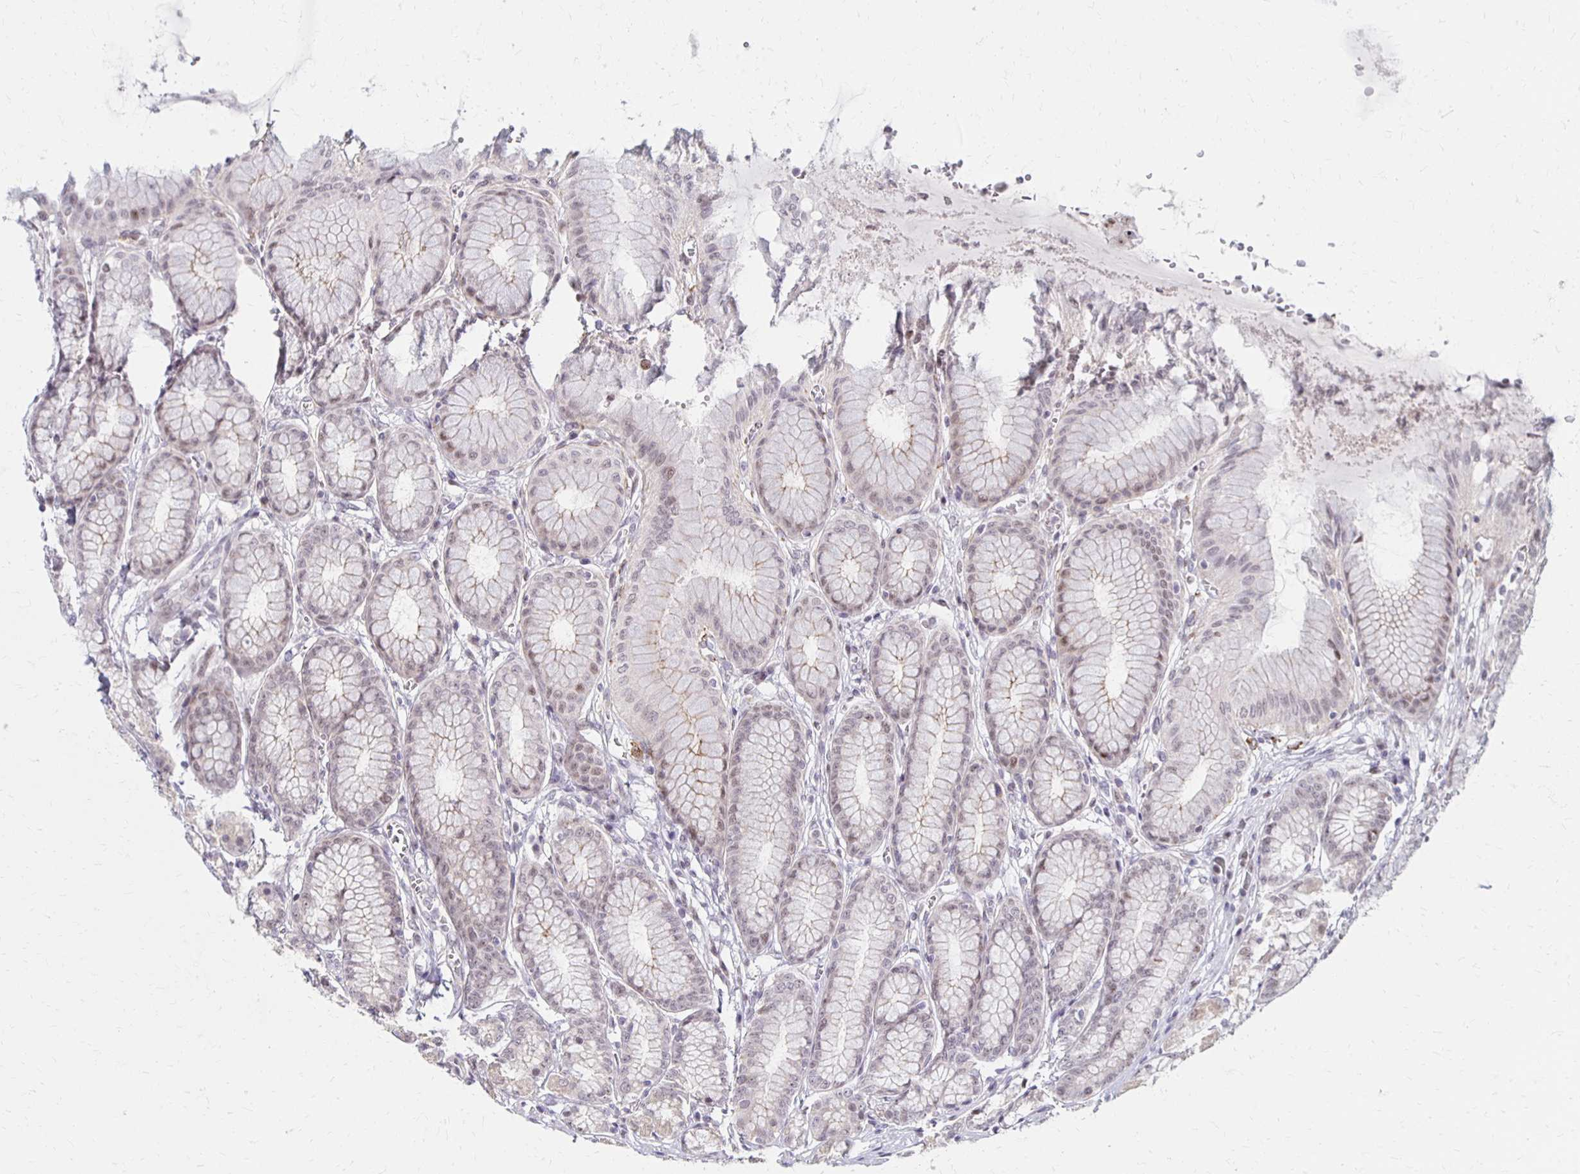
{"staining": {"intensity": "weak", "quantity": "<25%", "location": "cytoplasmic/membranous,nuclear"}, "tissue": "stomach", "cell_type": "Glandular cells", "image_type": "normal", "snomed": [{"axis": "morphology", "description": "Normal tissue, NOS"}, {"axis": "topography", "description": "Stomach"}, {"axis": "topography", "description": "Stomach, lower"}], "caption": "The photomicrograph shows no staining of glandular cells in benign stomach.", "gene": "DAGLA", "patient": {"sex": "male", "age": 76}}